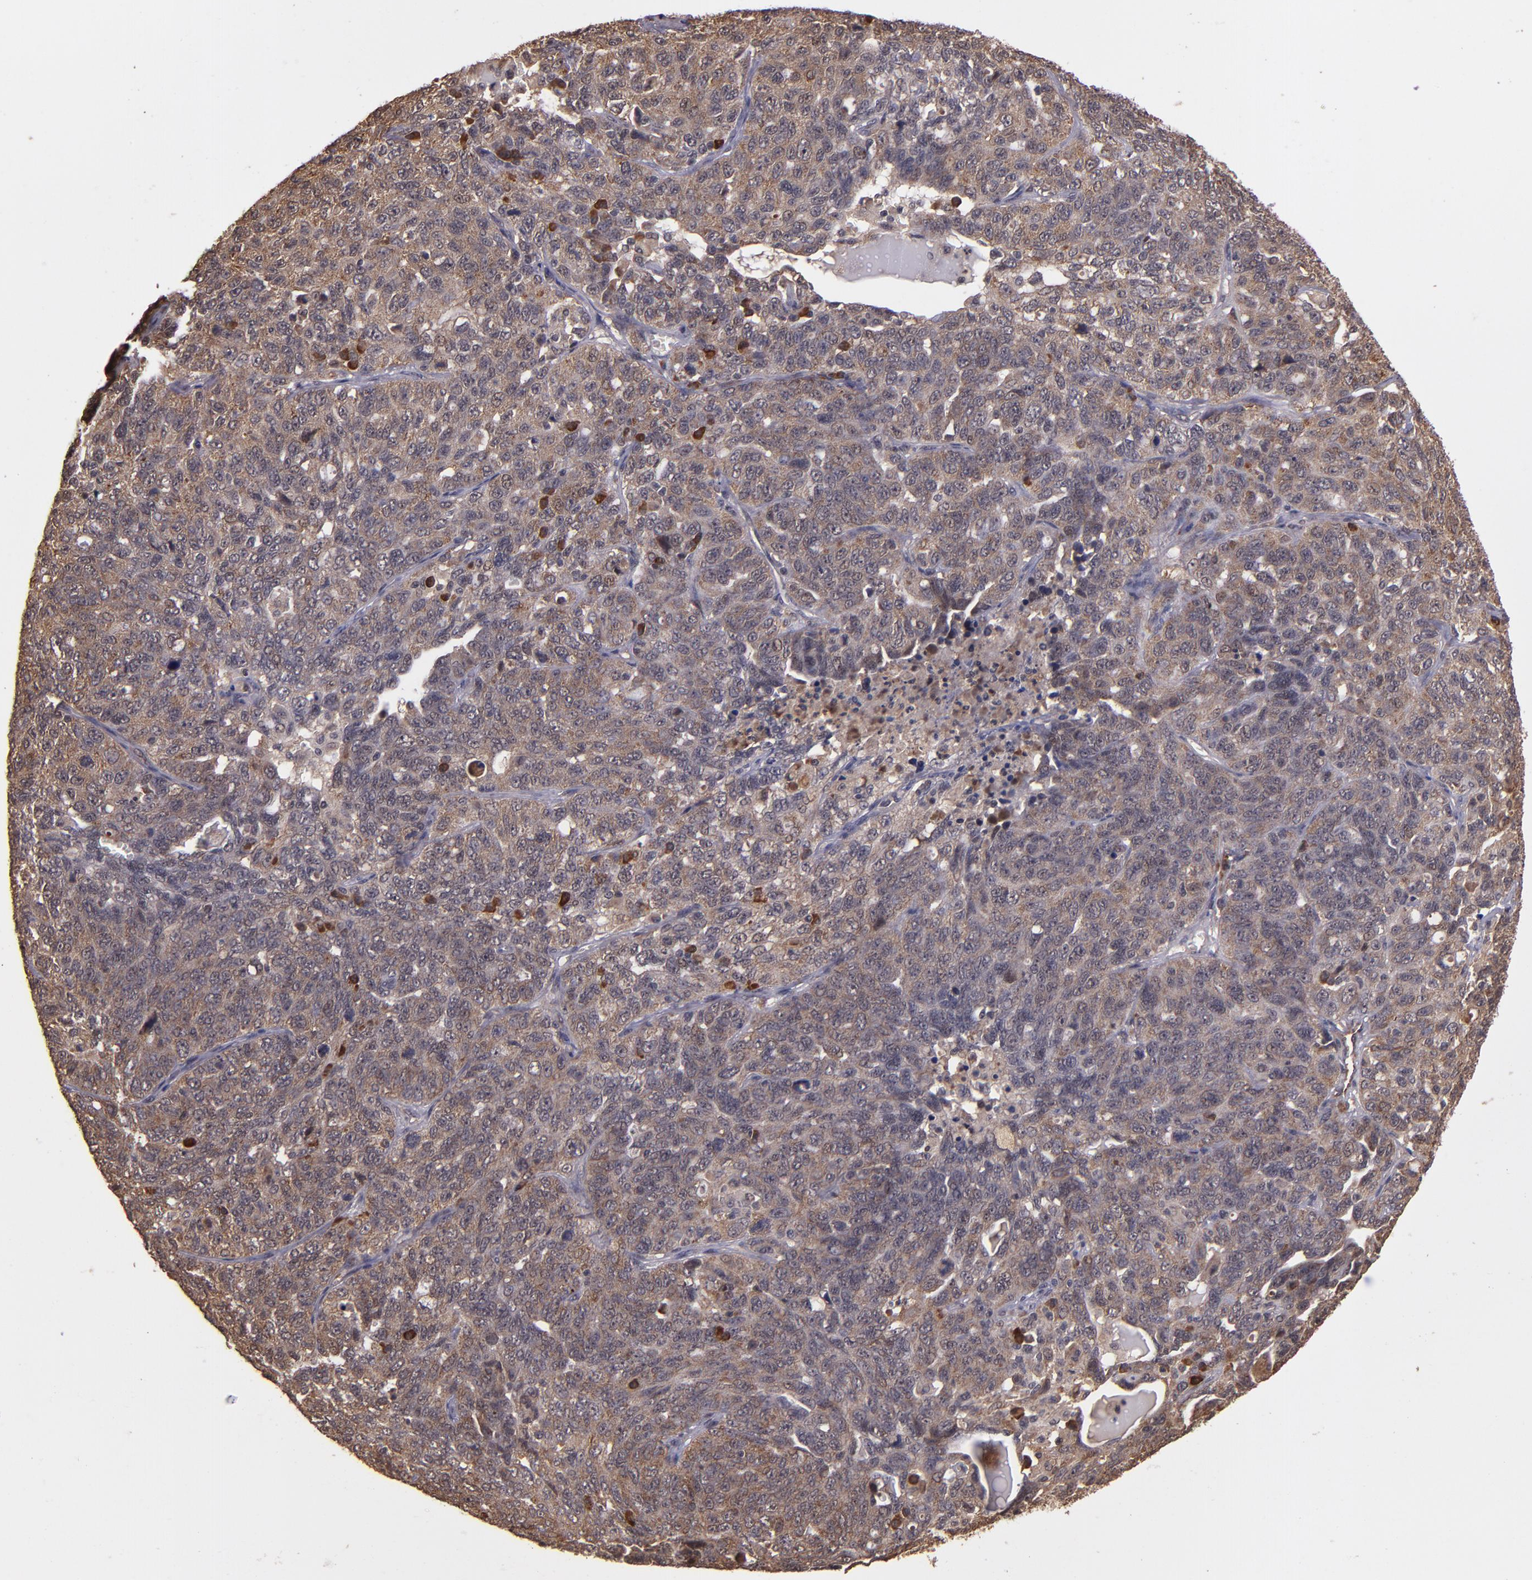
{"staining": {"intensity": "moderate", "quantity": ">75%", "location": "cytoplasmic/membranous"}, "tissue": "ovarian cancer", "cell_type": "Tumor cells", "image_type": "cancer", "snomed": [{"axis": "morphology", "description": "Cystadenocarcinoma, serous, NOS"}, {"axis": "topography", "description": "Ovary"}], "caption": "Moderate cytoplasmic/membranous positivity is seen in about >75% of tumor cells in ovarian cancer.", "gene": "RIOK3", "patient": {"sex": "female", "age": 71}}